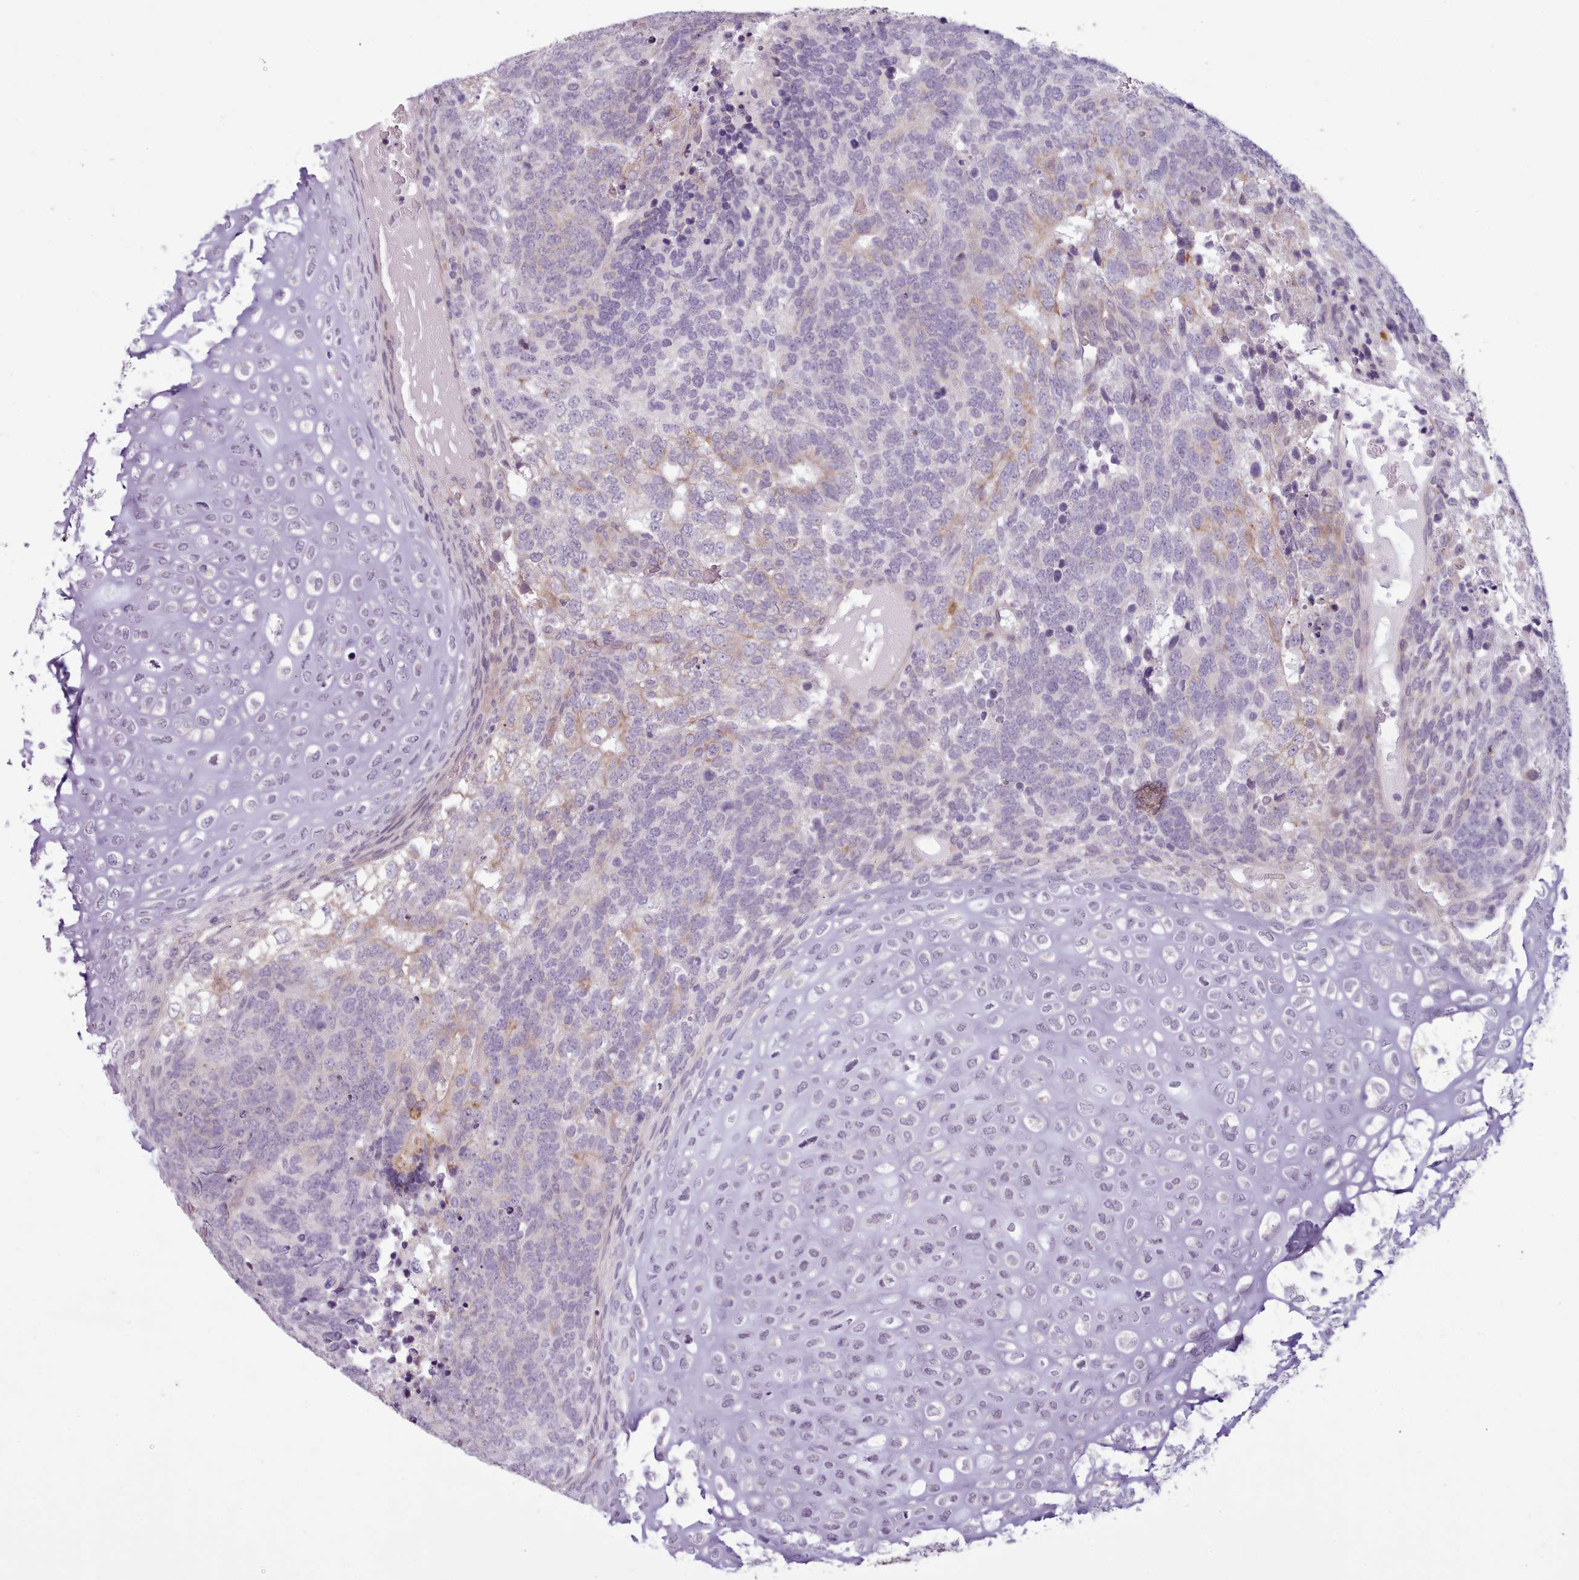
{"staining": {"intensity": "moderate", "quantity": "<25%", "location": "cytoplasmic/membranous"}, "tissue": "testis cancer", "cell_type": "Tumor cells", "image_type": "cancer", "snomed": [{"axis": "morphology", "description": "Carcinoma, Embryonal, NOS"}, {"axis": "topography", "description": "Testis"}], "caption": "DAB immunohistochemical staining of testis embryonal carcinoma displays moderate cytoplasmic/membranous protein staining in about <25% of tumor cells.", "gene": "PLD4", "patient": {"sex": "male", "age": 23}}